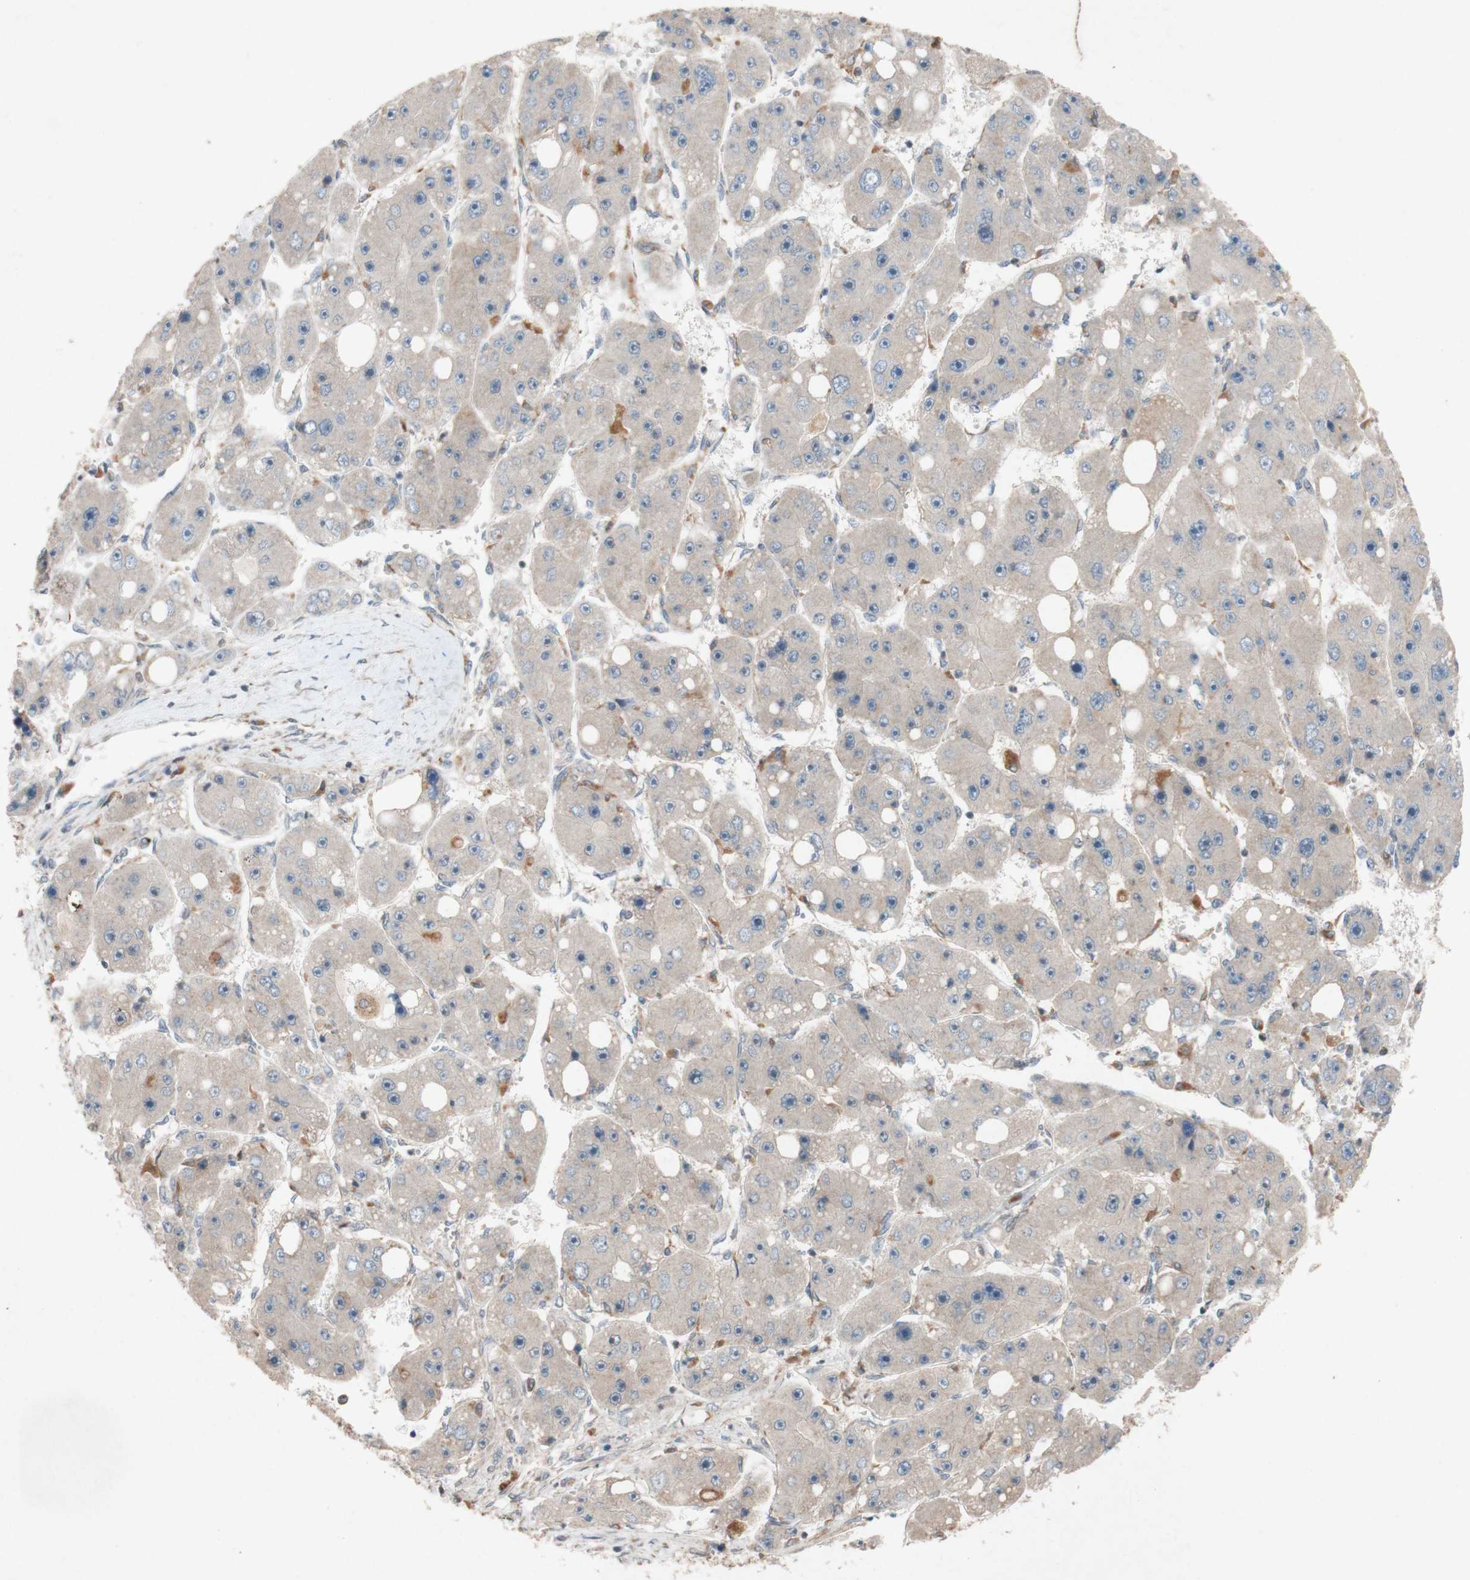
{"staining": {"intensity": "negative", "quantity": "none", "location": "none"}, "tissue": "liver cancer", "cell_type": "Tumor cells", "image_type": "cancer", "snomed": [{"axis": "morphology", "description": "Carcinoma, Hepatocellular, NOS"}, {"axis": "topography", "description": "Liver"}], "caption": "Hepatocellular carcinoma (liver) stained for a protein using immunohistochemistry exhibits no positivity tumor cells.", "gene": "ATP6V1F", "patient": {"sex": "female", "age": 61}}